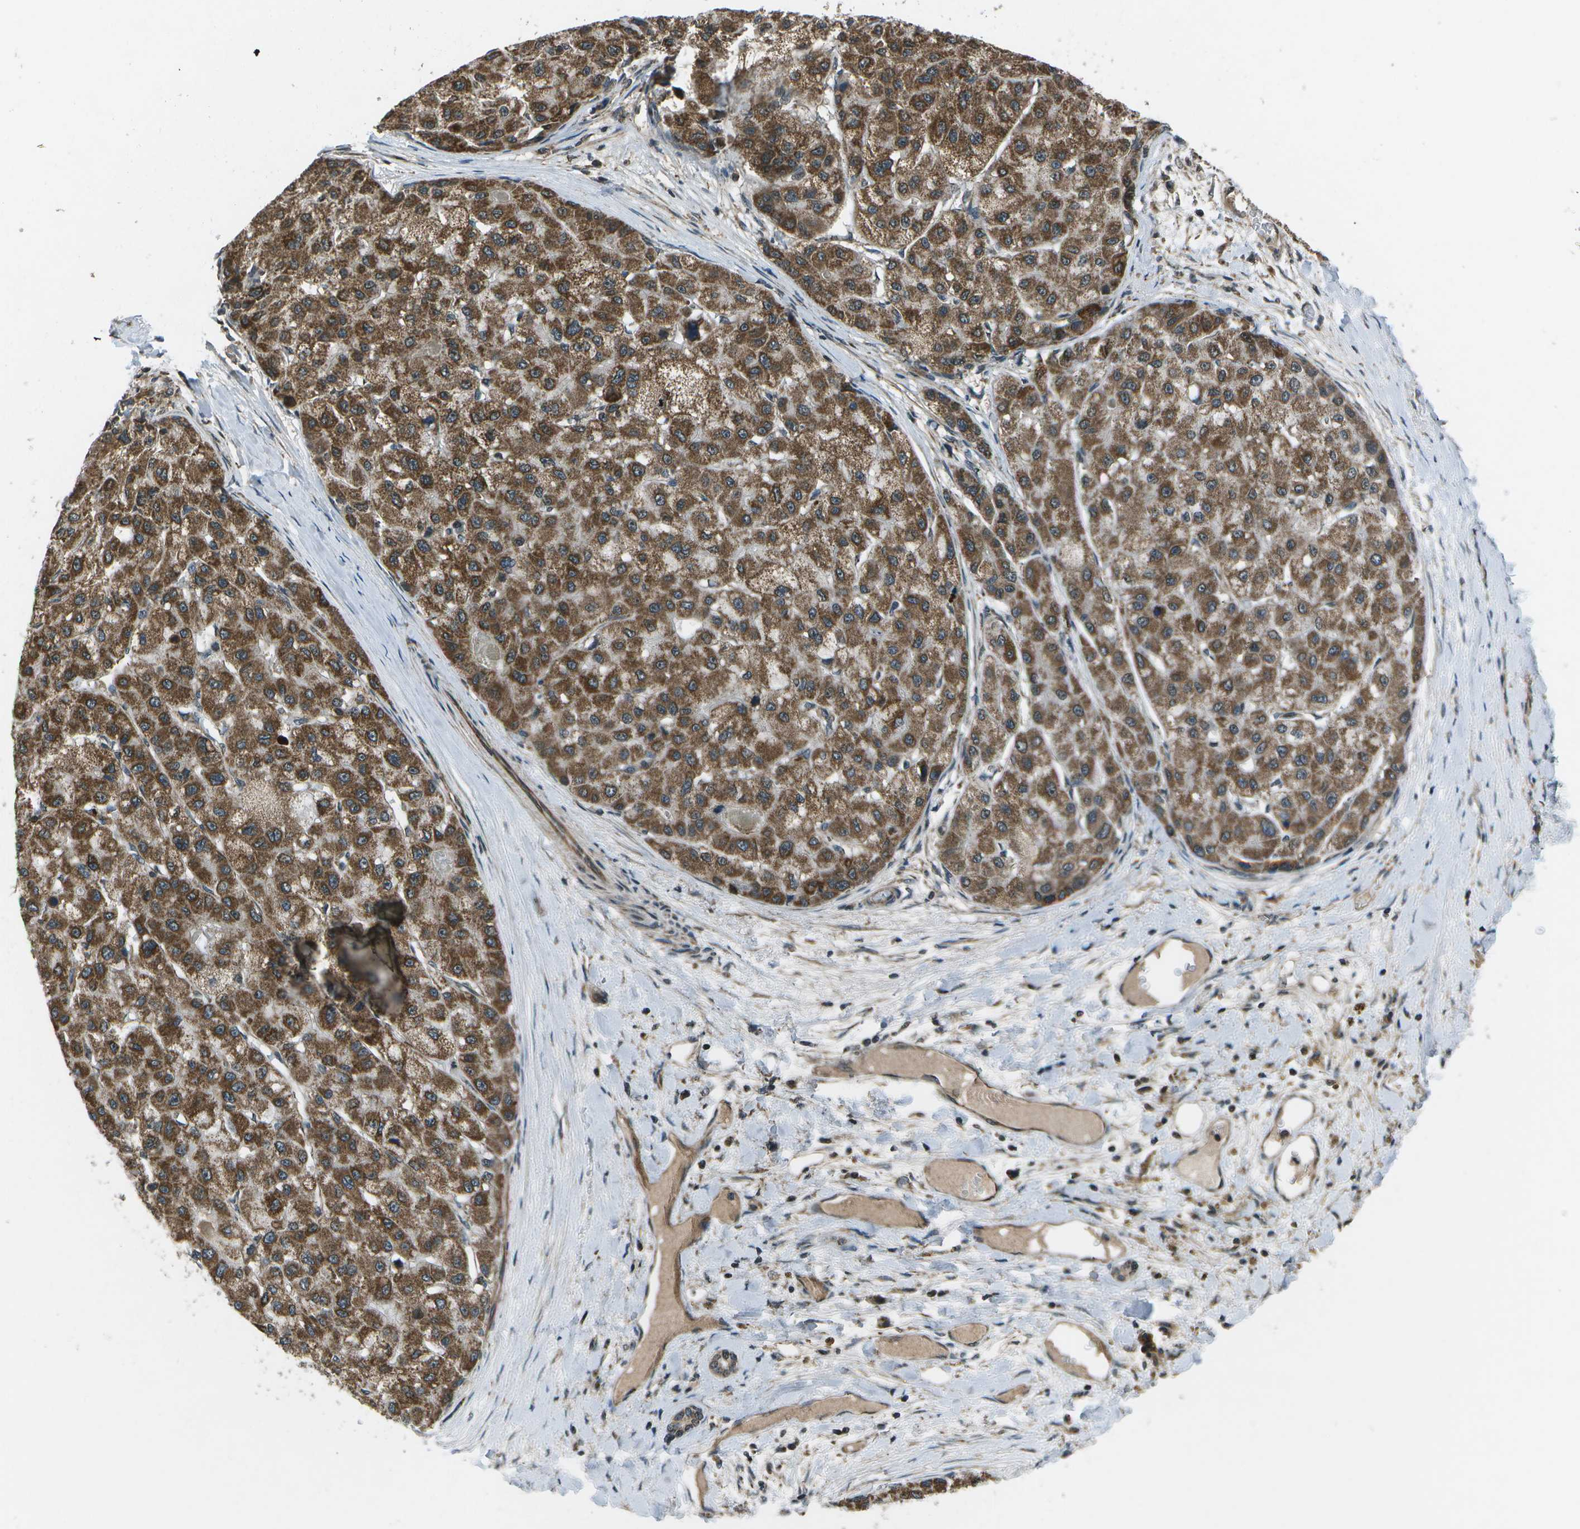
{"staining": {"intensity": "strong", "quantity": ">75%", "location": "cytoplasmic/membranous"}, "tissue": "liver cancer", "cell_type": "Tumor cells", "image_type": "cancer", "snomed": [{"axis": "morphology", "description": "Carcinoma, Hepatocellular, NOS"}, {"axis": "topography", "description": "Liver"}], "caption": "DAB immunohistochemical staining of human liver cancer (hepatocellular carcinoma) displays strong cytoplasmic/membranous protein staining in approximately >75% of tumor cells.", "gene": "EIF2AK1", "patient": {"sex": "male", "age": 80}}